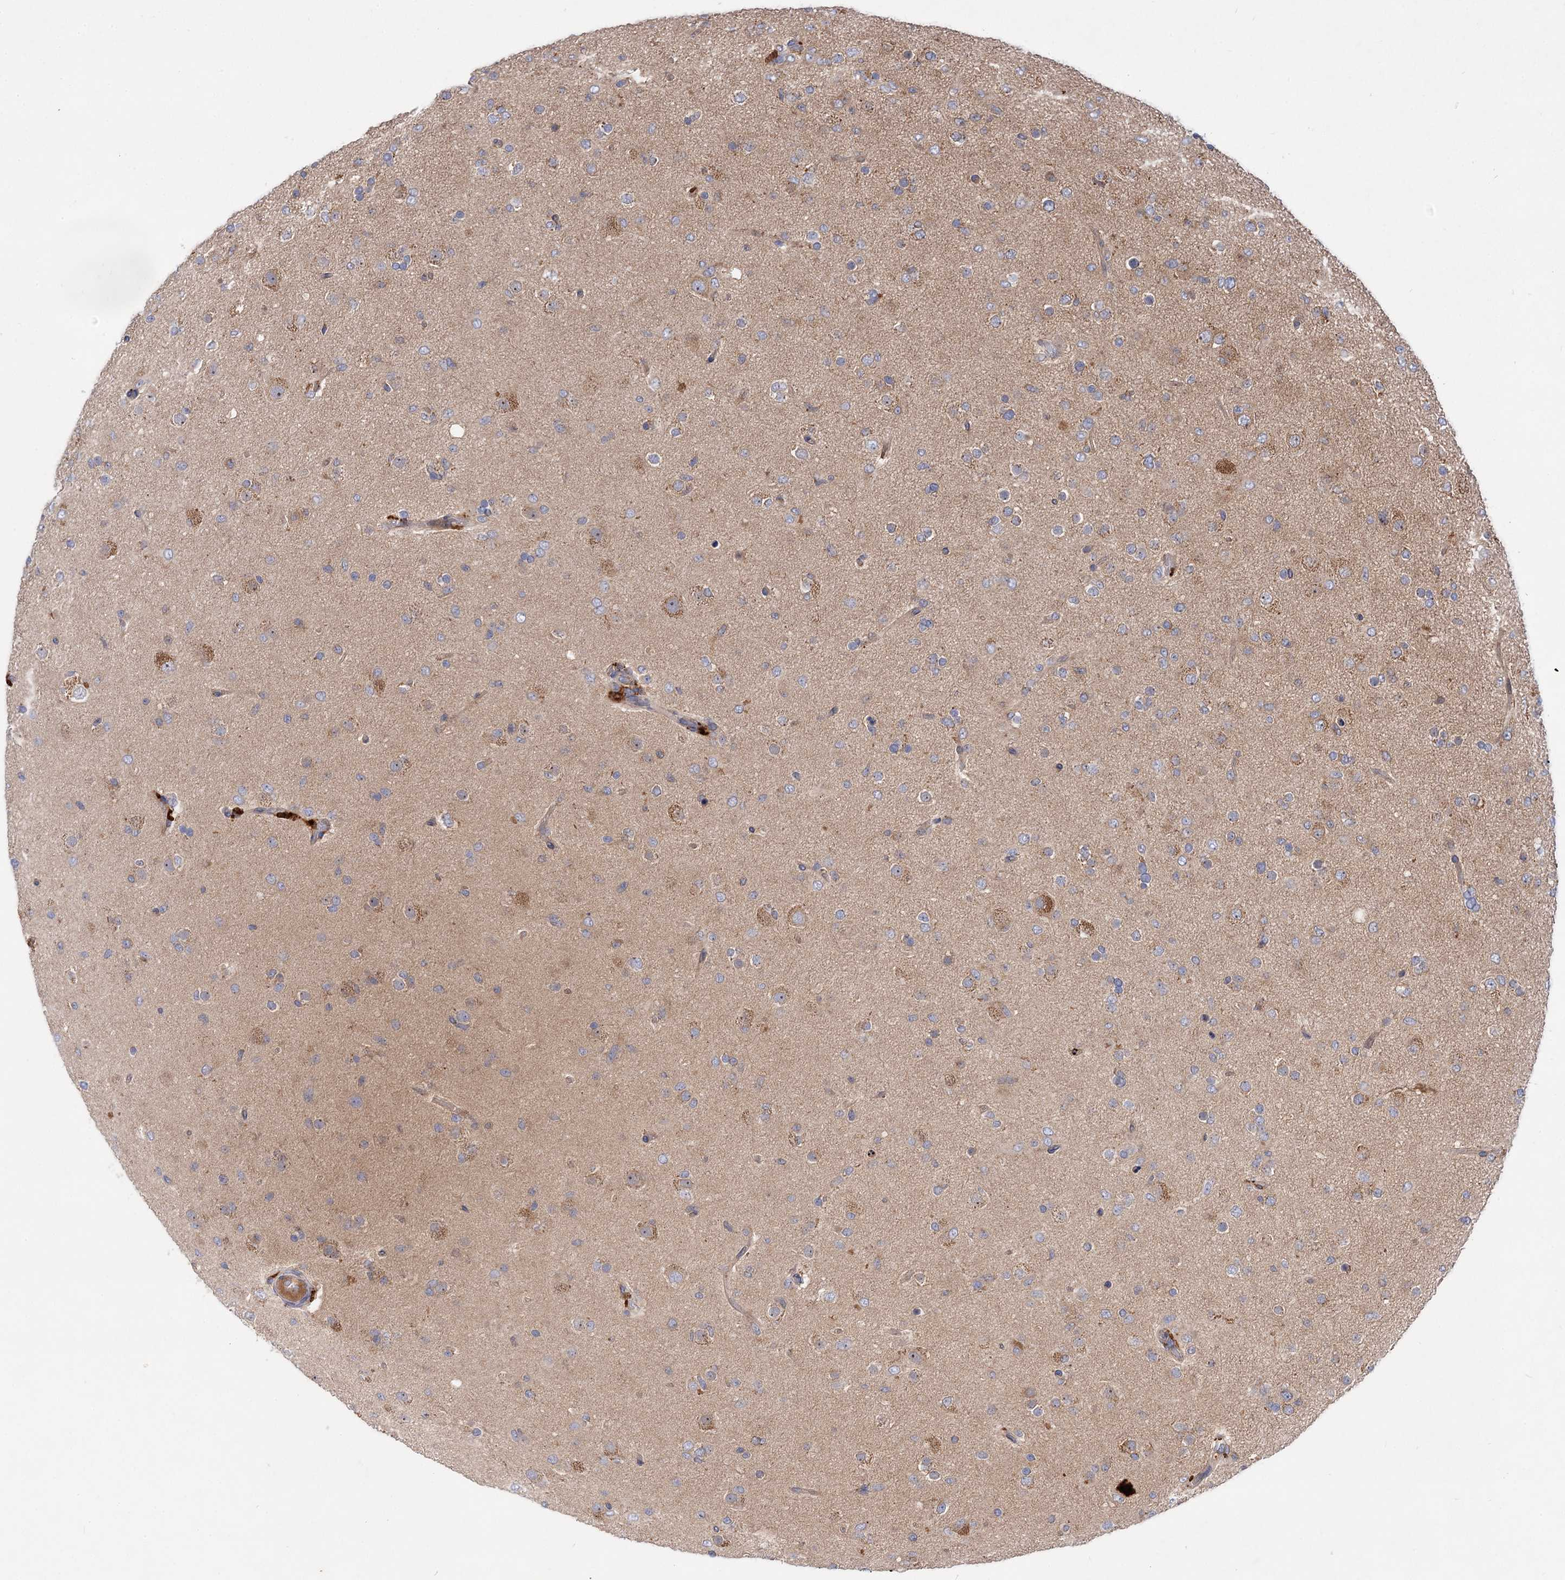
{"staining": {"intensity": "negative", "quantity": "none", "location": "none"}, "tissue": "glioma", "cell_type": "Tumor cells", "image_type": "cancer", "snomed": [{"axis": "morphology", "description": "Glioma, malignant, Low grade"}, {"axis": "topography", "description": "Brain"}], "caption": "Immunohistochemistry (IHC) of malignant glioma (low-grade) shows no positivity in tumor cells.", "gene": "PATL1", "patient": {"sex": "male", "age": 65}}